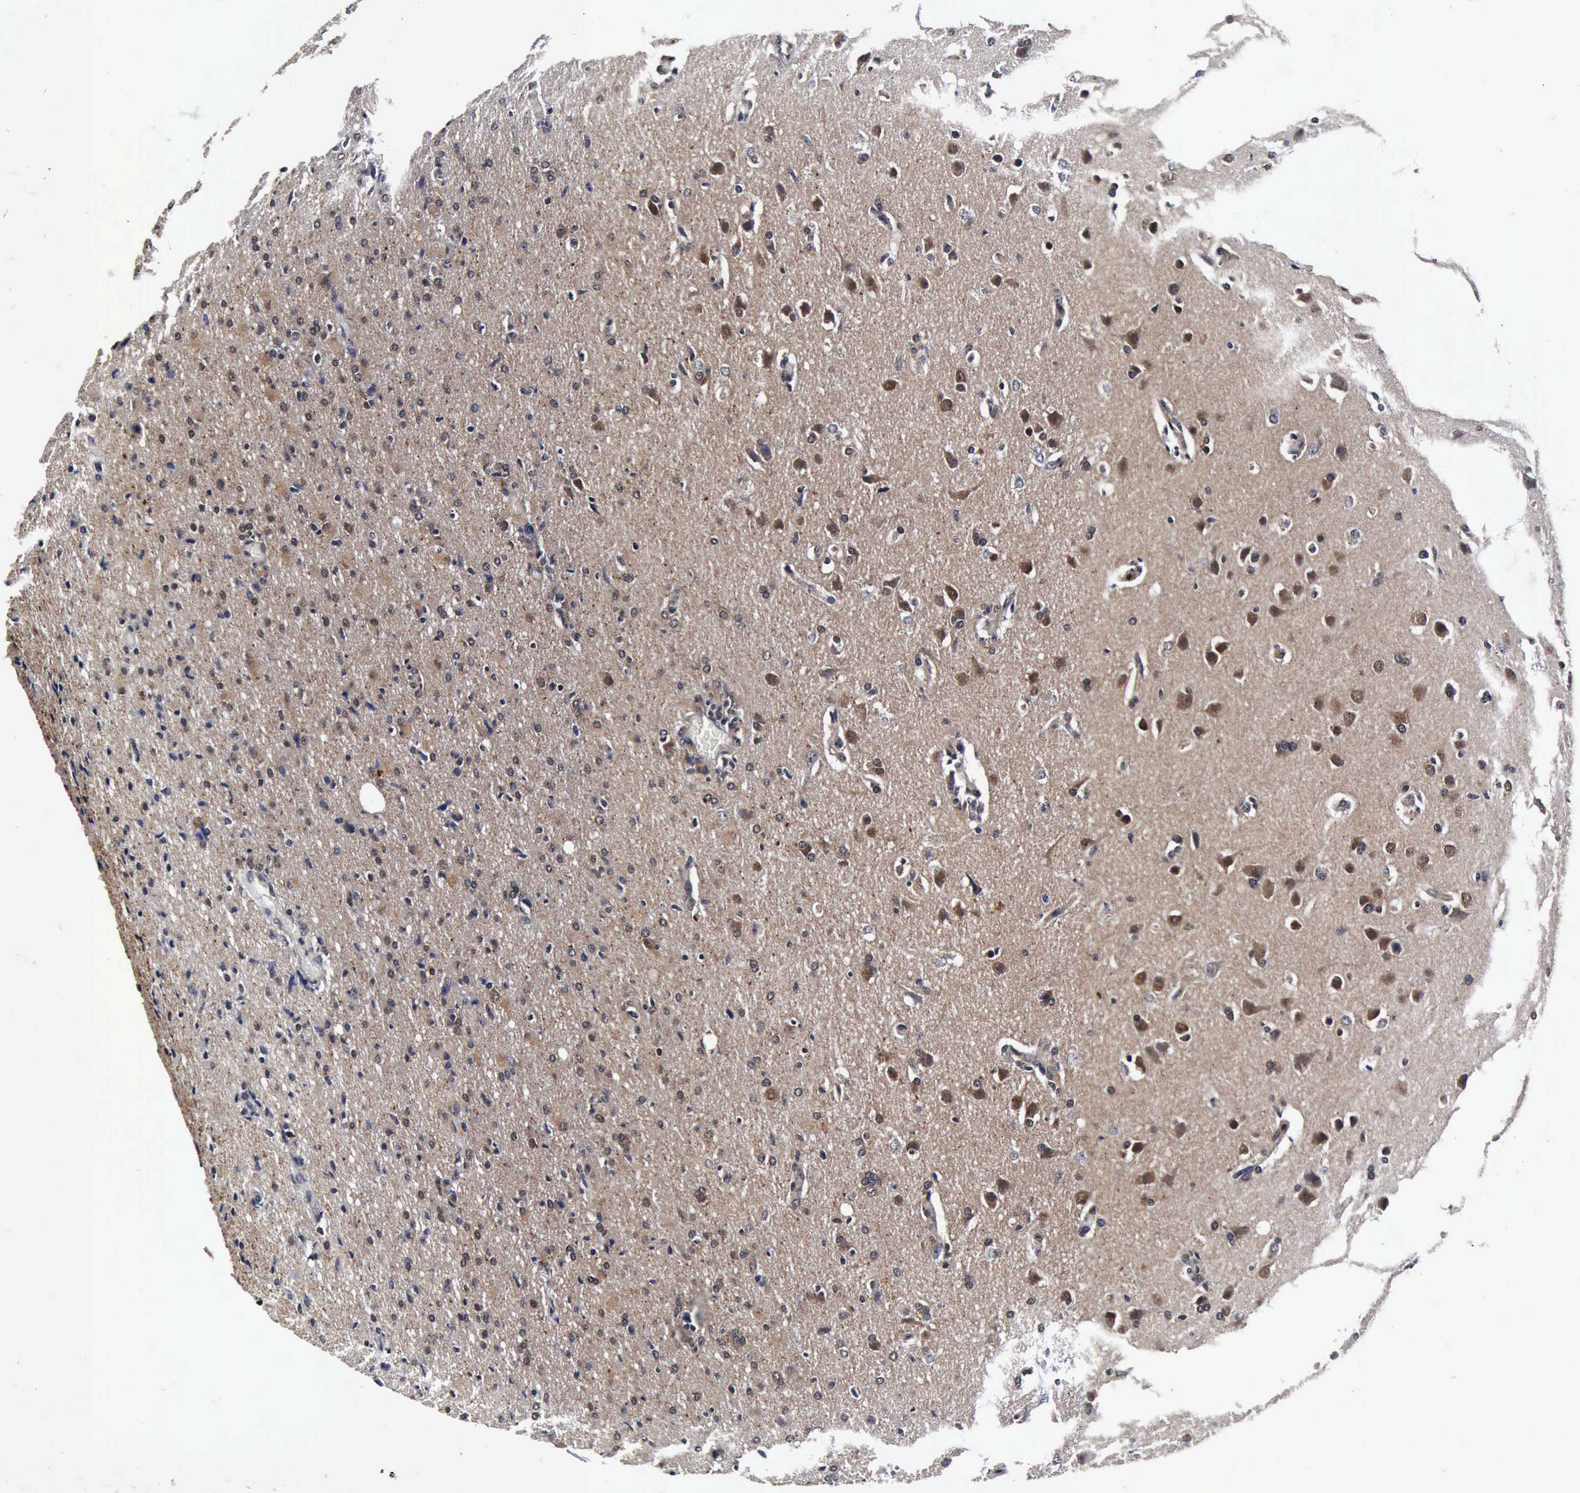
{"staining": {"intensity": "weak", "quantity": "25%-75%", "location": "cytoplasmic/membranous,nuclear"}, "tissue": "glioma", "cell_type": "Tumor cells", "image_type": "cancer", "snomed": [{"axis": "morphology", "description": "Glioma, malignant, High grade"}, {"axis": "topography", "description": "Brain"}], "caption": "Immunohistochemical staining of malignant glioma (high-grade) demonstrates weak cytoplasmic/membranous and nuclear protein expression in approximately 25%-75% of tumor cells.", "gene": "UBC", "patient": {"sex": "male", "age": 68}}